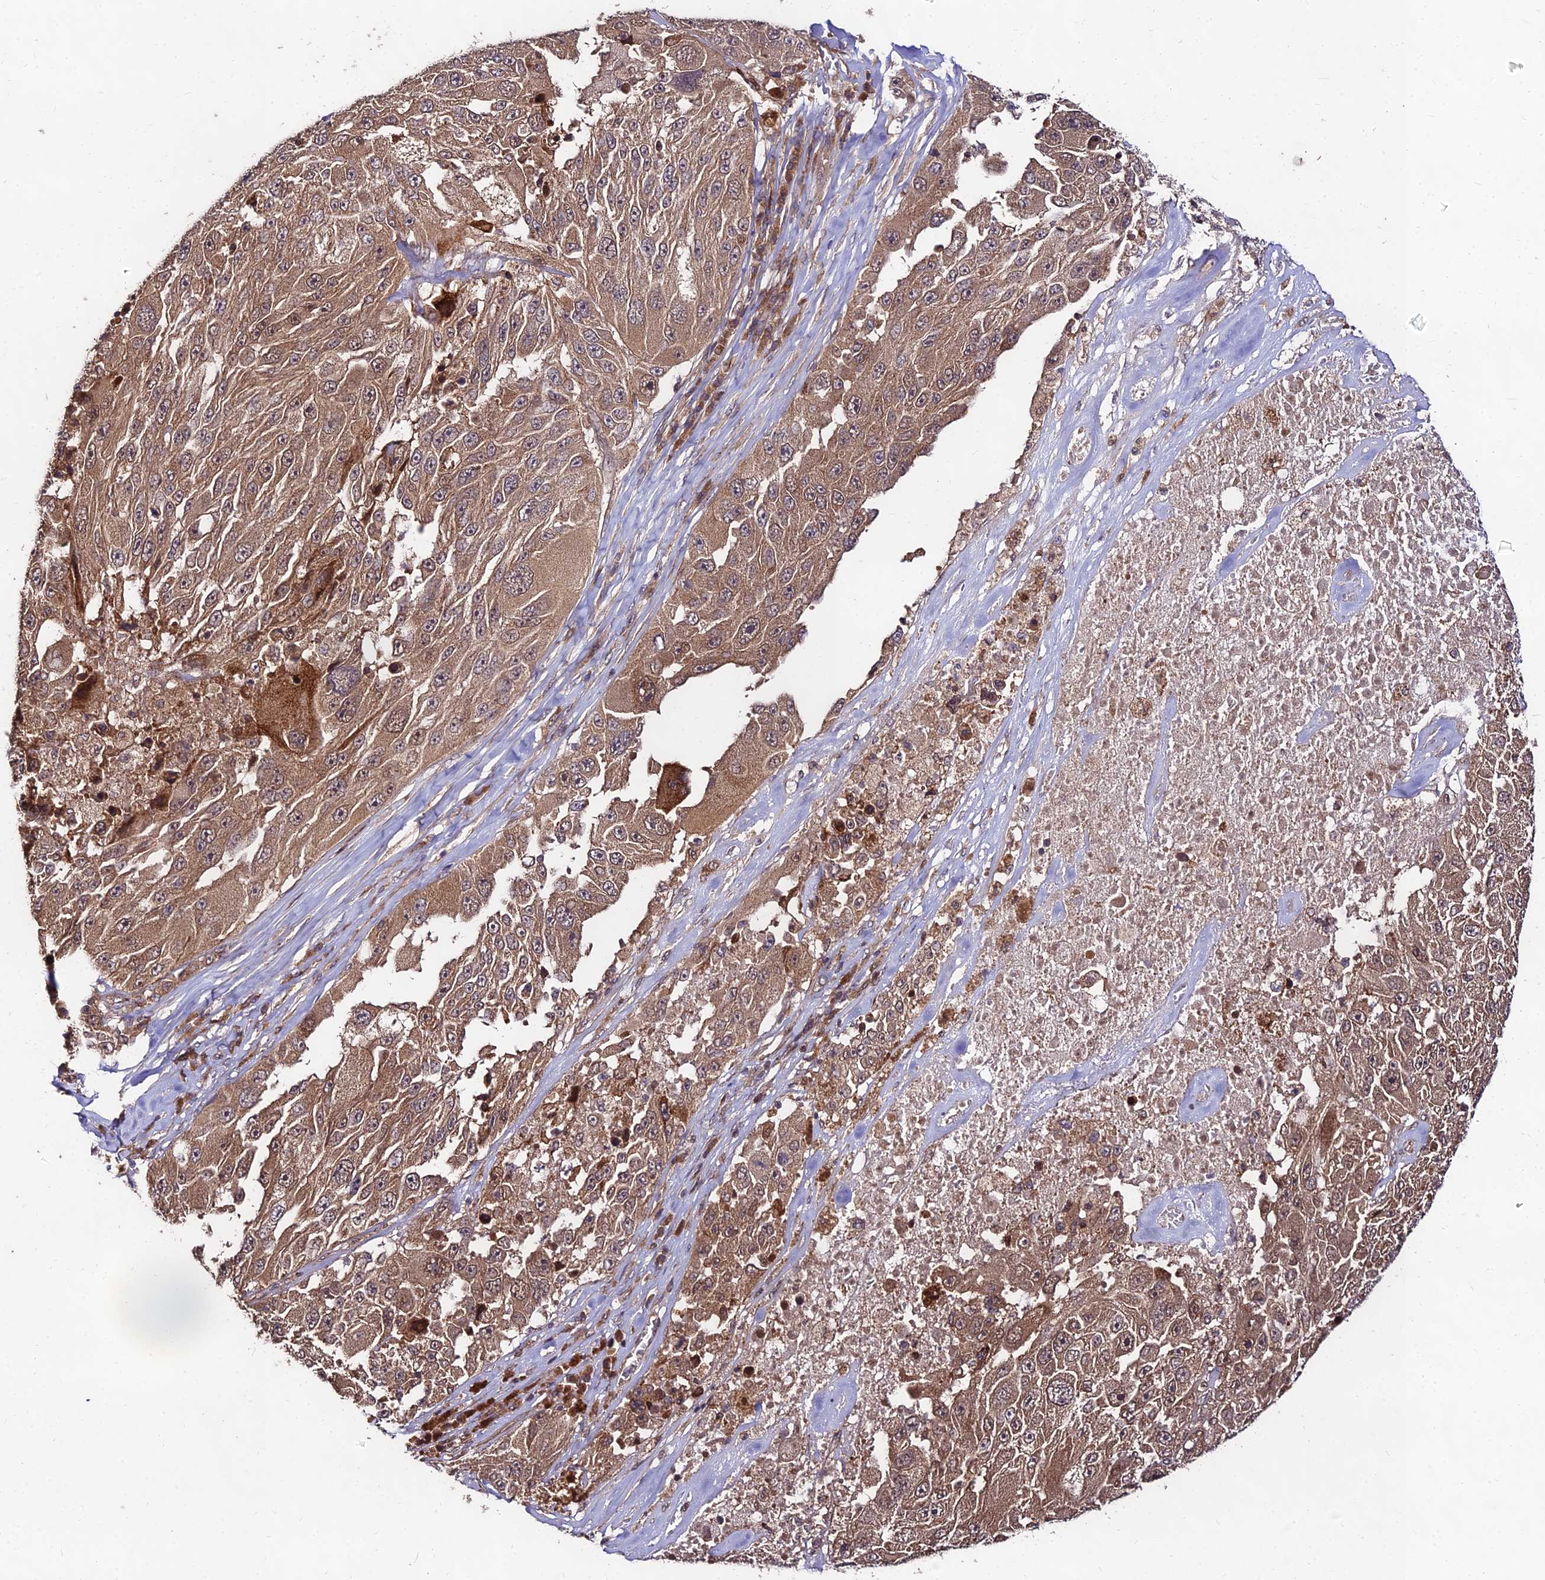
{"staining": {"intensity": "moderate", "quantity": ">75%", "location": "cytoplasmic/membranous,nuclear"}, "tissue": "melanoma", "cell_type": "Tumor cells", "image_type": "cancer", "snomed": [{"axis": "morphology", "description": "Malignant melanoma, Metastatic site"}, {"axis": "topography", "description": "Lymph node"}], "caption": "Immunohistochemical staining of melanoma shows medium levels of moderate cytoplasmic/membranous and nuclear expression in approximately >75% of tumor cells.", "gene": "MKKS", "patient": {"sex": "male", "age": 62}}